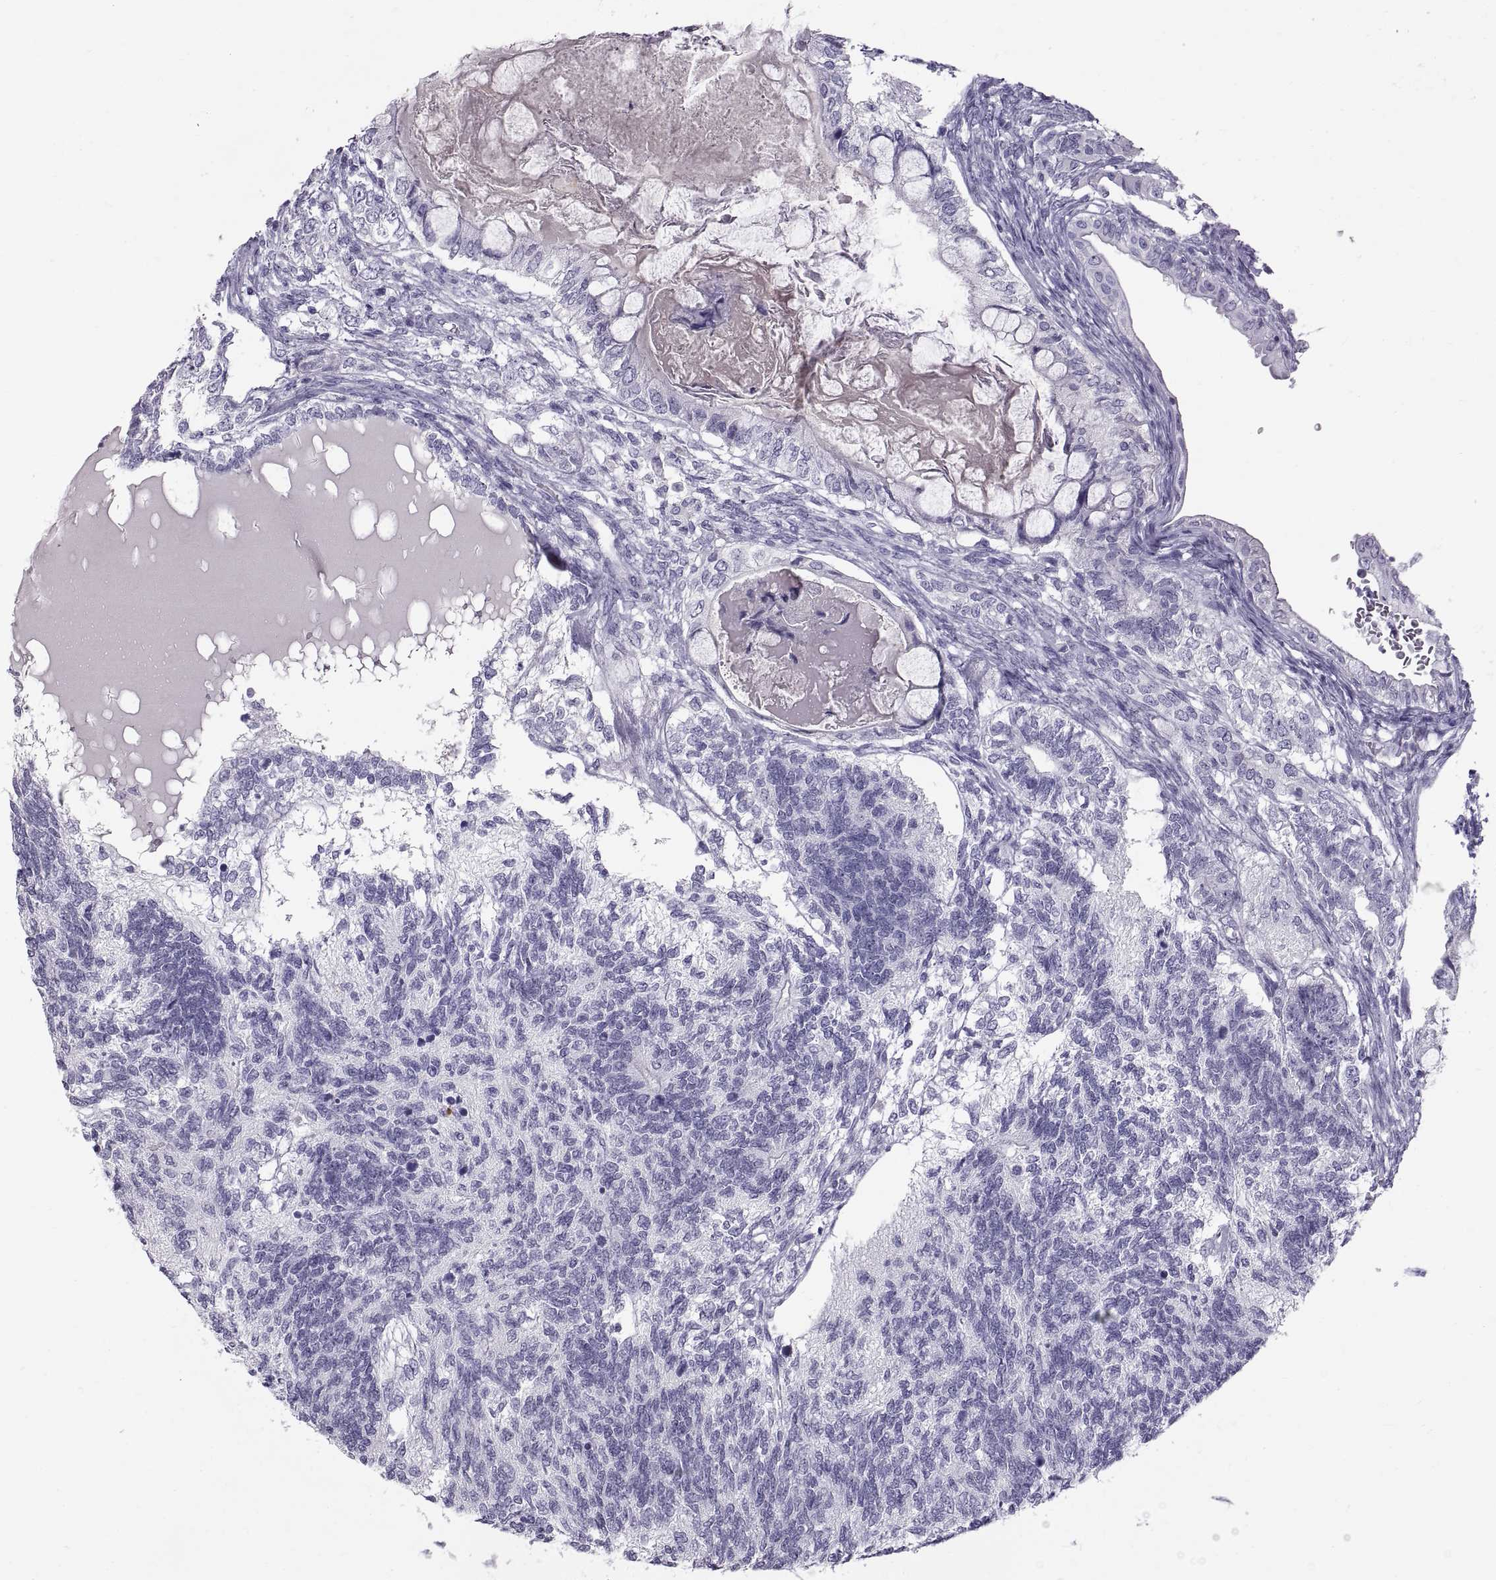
{"staining": {"intensity": "negative", "quantity": "none", "location": "none"}, "tissue": "testis cancer", "cell_type": "Tumor cells", "image_type": "cancer", "snomed": [{"axis": "morphology", "description": "Seminoma, NOS"}, {"axis": "morphology", "description": "Carcinoma, Embryonal, NOS"}, {"axis": "topography", "description": "Testis"}], "caption": "Protein analysis of testis cancer (embryonal carcinoma) exhibits no significant staining in tumor cells.", "gene": "WFDC8", "patient": {"sex": "male", "age": 41}}